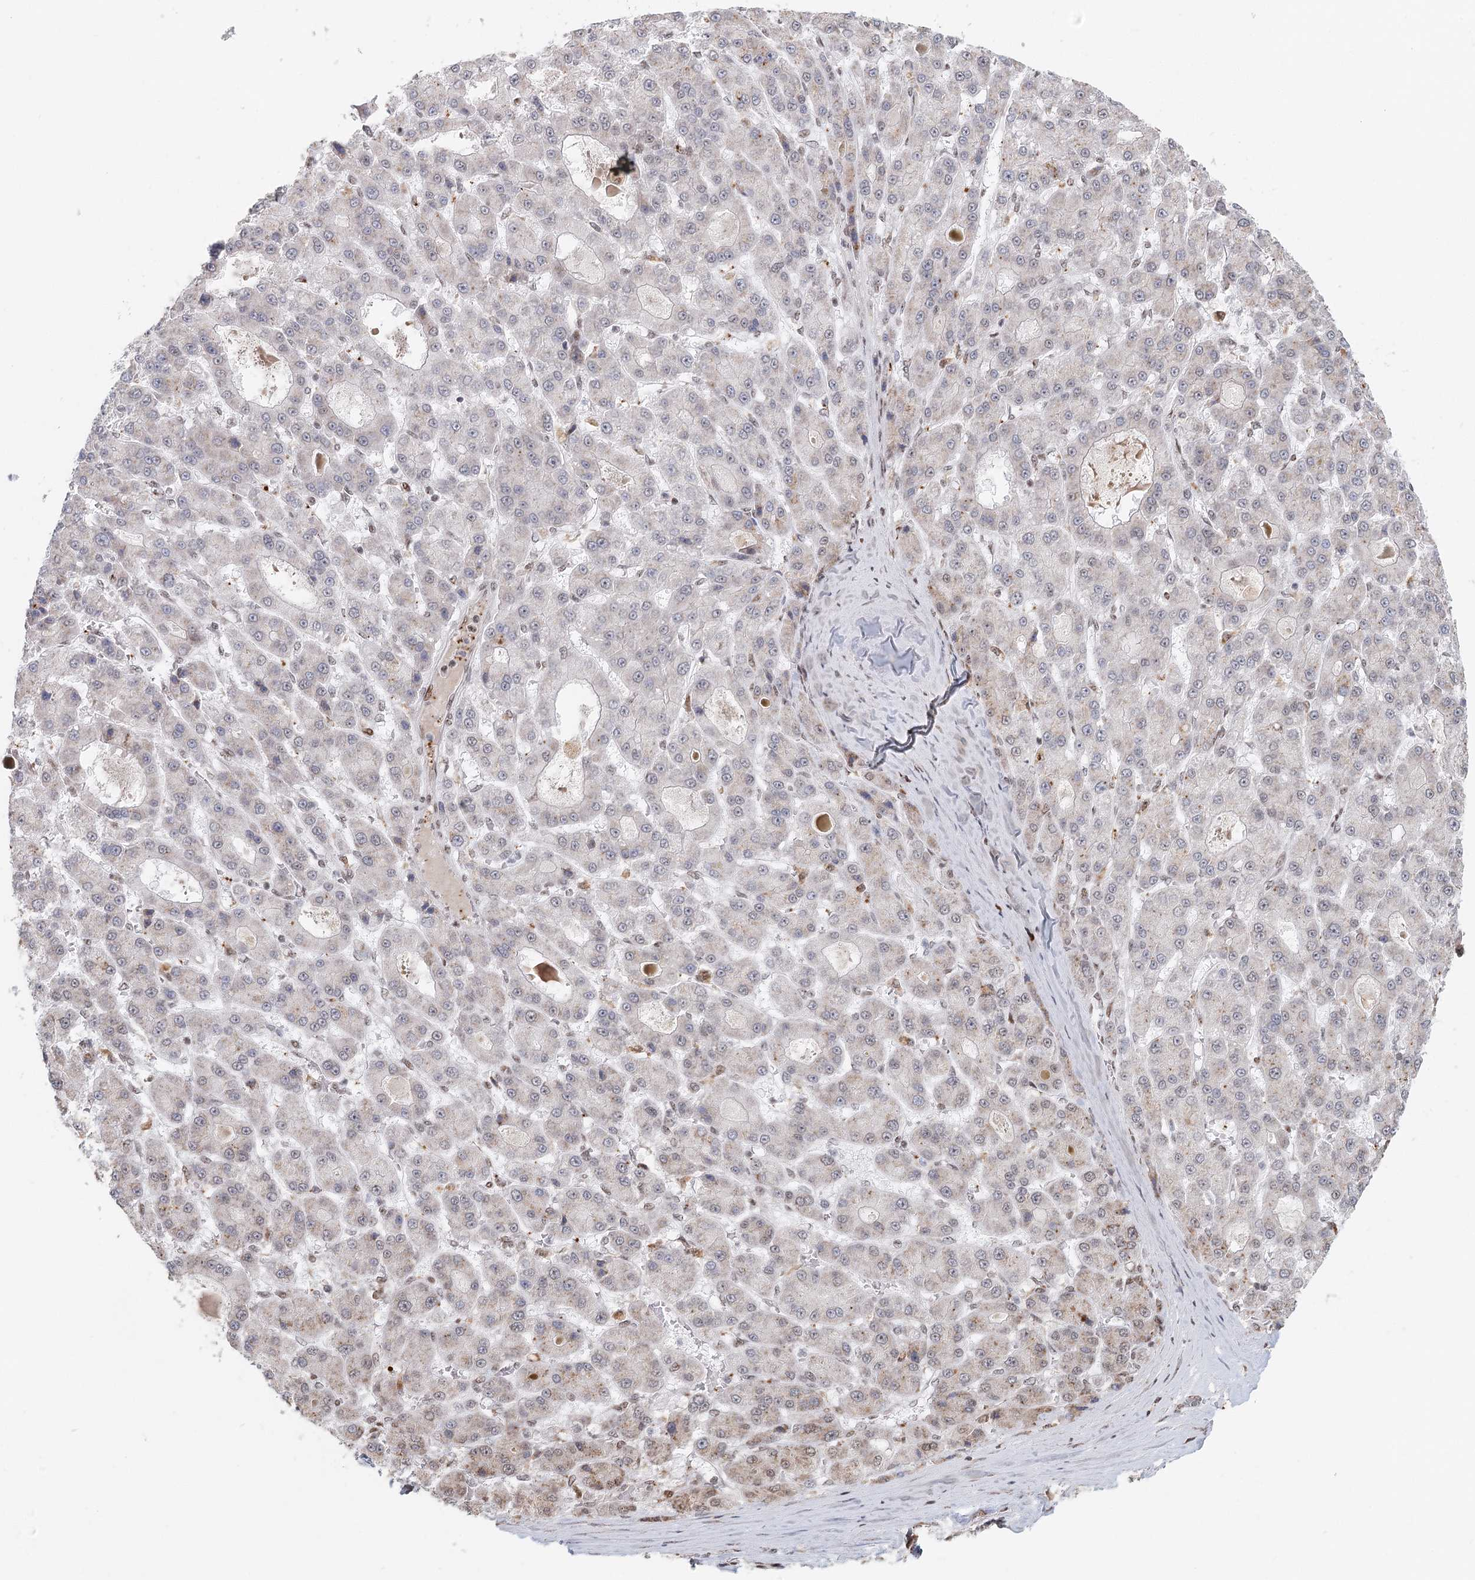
{"staining": {"intensity": "negative", "quantity": "none", "location": "none"}, "tissue": "liver cancer", "cell_type": "Tumor cells", "image_type": "cancer", "snomed": [{"axis": "morphology", "description": "Carcinoma, Hepatocellular, NOS"}, {"axis": "topography", "description": "Liver"}], "caption": "IHC micrograph of human liver cancer stained for a protein (brown), which demonstrates no staining in tumor cells.", "gene": "BNIP5", "patient": {"sex": "male", "age": 70}}